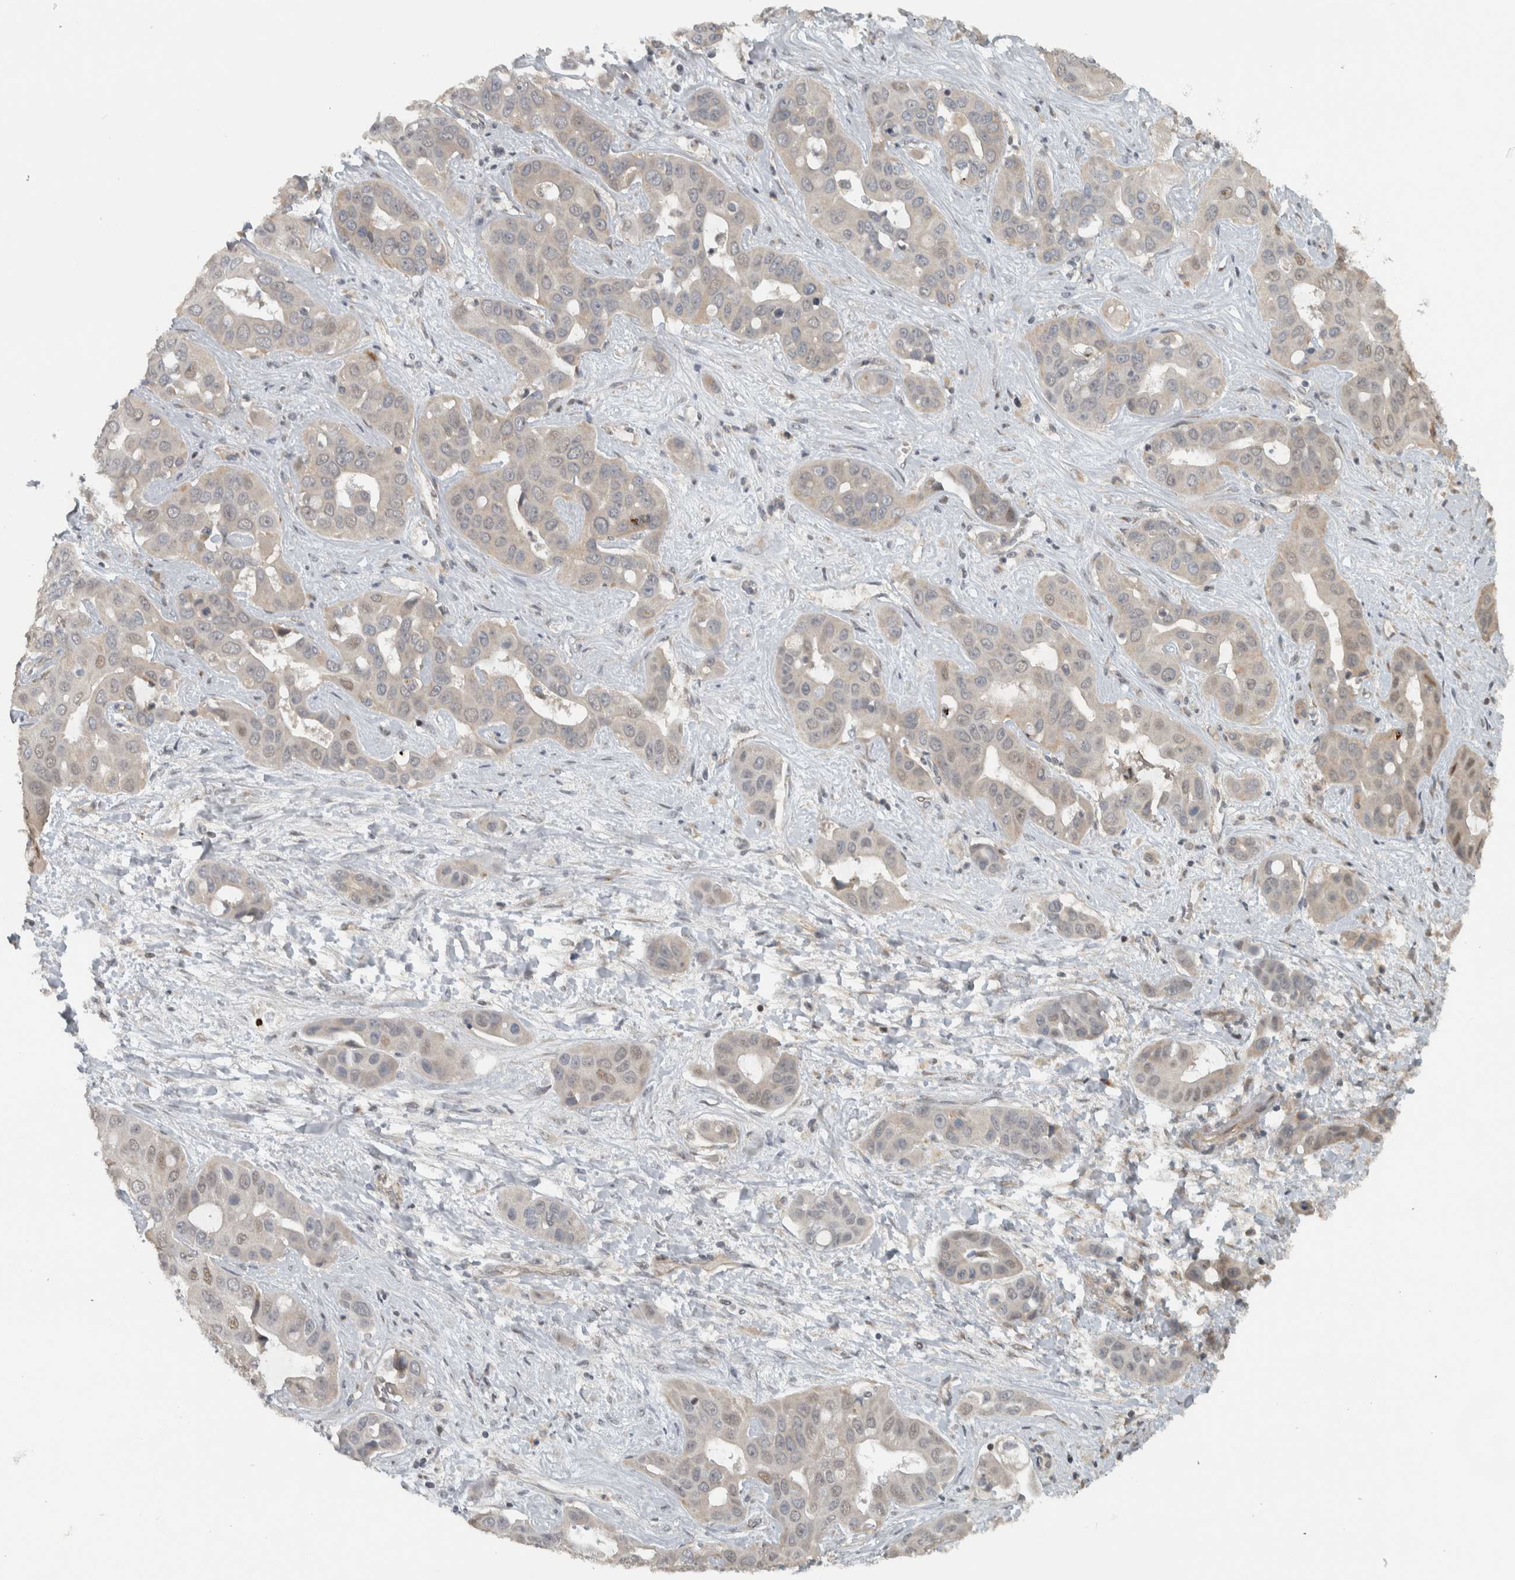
{"staining": {"intensity": "weak", "quantity": "25%-75%", "location": "cytoplasmic/membranous,nuclear"}, "tissue": "liver cancer", "cell_type": "Tumor cells", "image_type": "cancer", "snomed": [{"axis": "morphology", "description": "Cholangiocarcinoma"}, {"axis": "topography", "description": "Liver"}], "caption": "Protein expression analysis of liver cholangiocarcinoma reveals weak cytoplasmic/membranous and nuclear positivity in about 25%-75% of tumor cells.", "gene": "NAPG", "patient": {"sex": "female", "age": 52}}